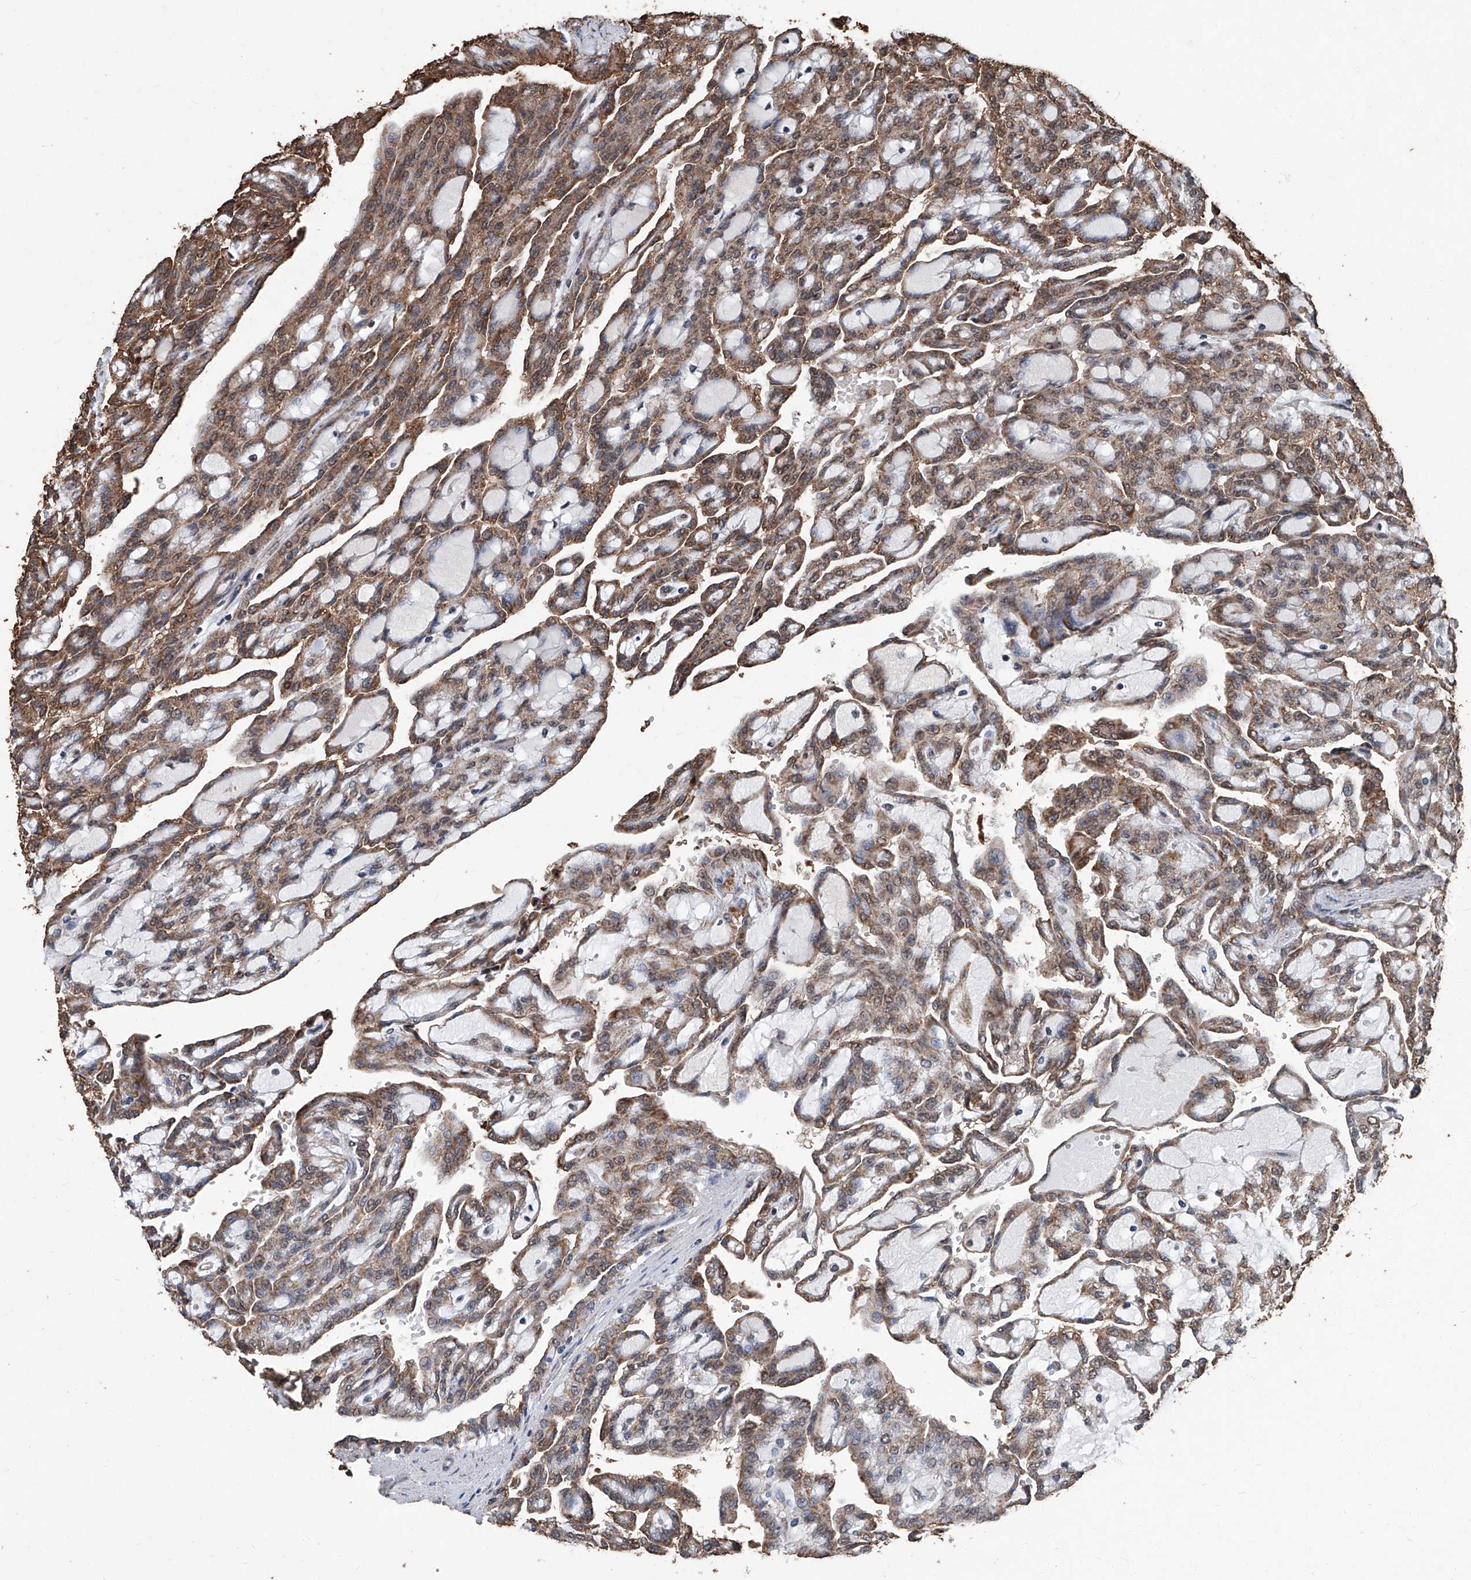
{"staining": {"intensity": "moderate", "quantity": ">75%", "location": "cytoplasmic/membranous"}, "tissue": "renal cancer", "cell_type": "Tumor cells", "image_type": "cancer", "snomed": [{"axis": "morphology", "description": "Adenocarcinoma, NOS"}, {"axis": "topography", "description": "Kidney"}], "caption": "Renal cancer (adenocarcinoma) stained with a brown dye displays moderate cytoplasmic/membranous positive staining in about >75% of tumor cells.", "gene": "STARD7", "patient": {"sex": "male", "age": 63}}